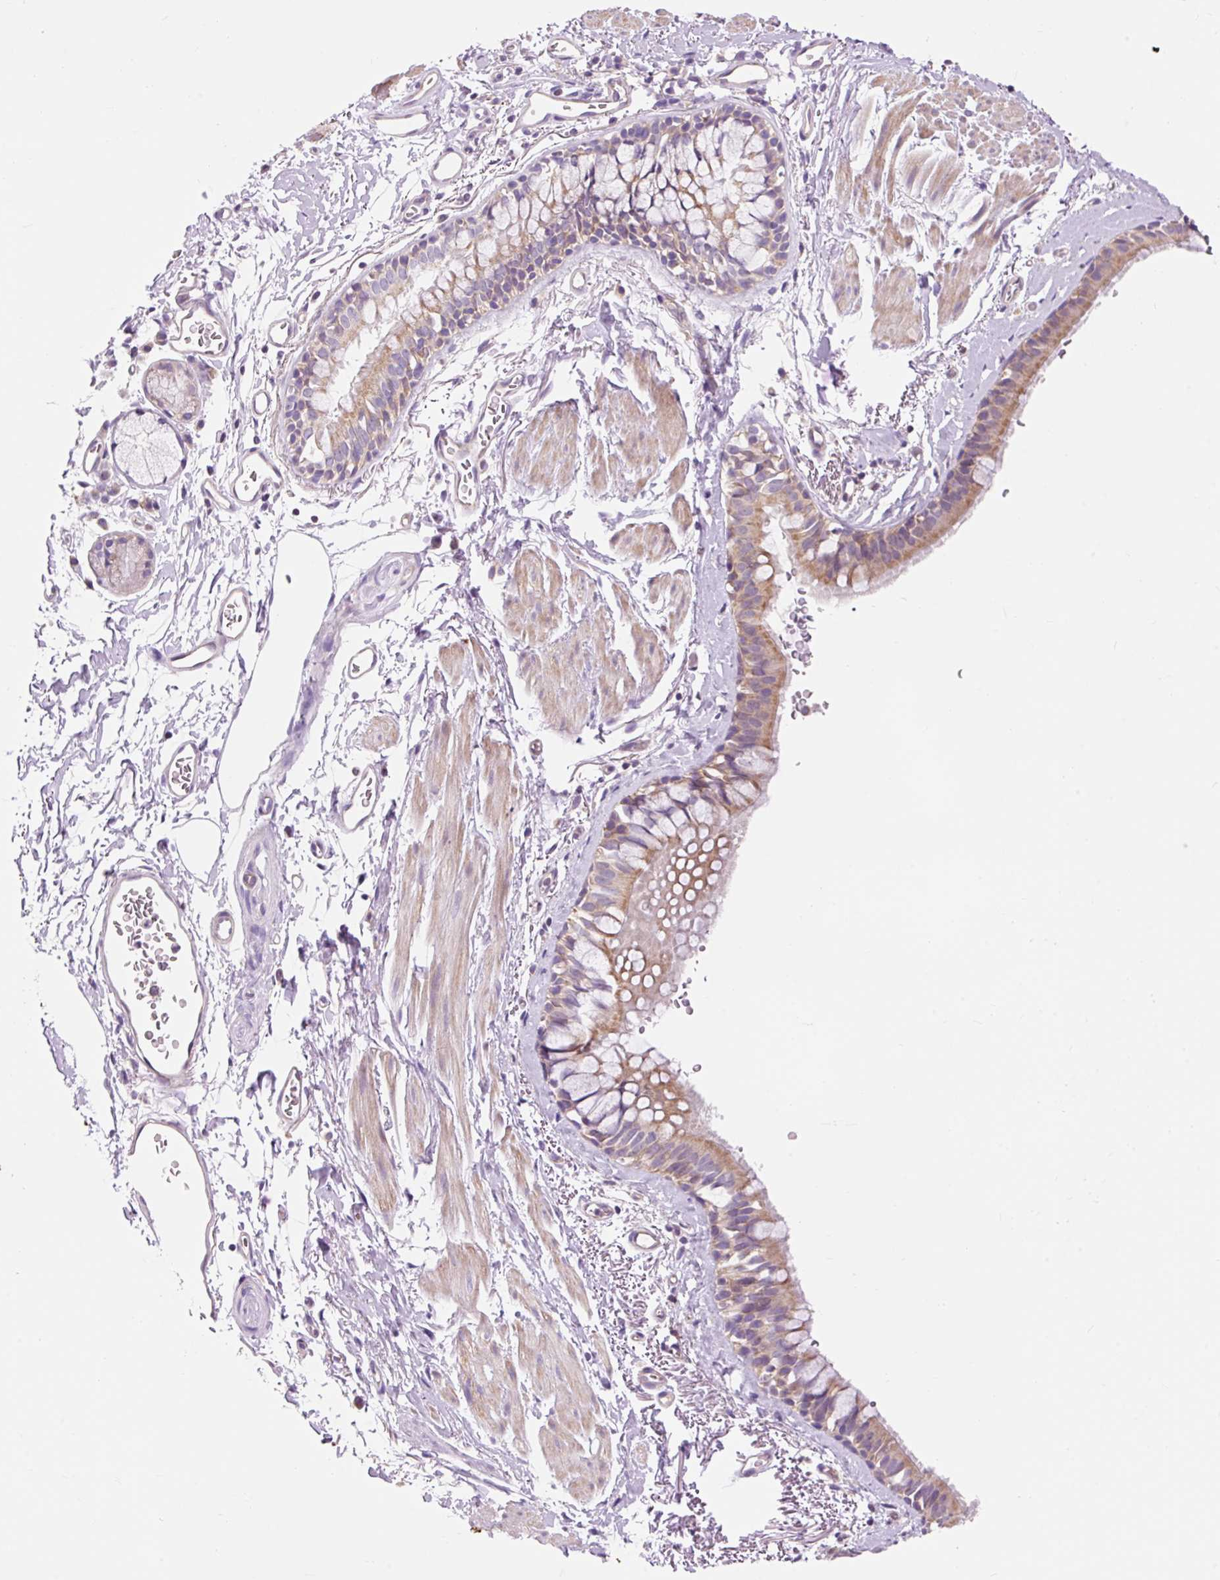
{"staining": {"intensity": "moderate", "quantity": "25%-75%", "location": "cytoplasmic/membranous"}, "tissue": "bronchus", "cell_type": "Respiratory epithelial cells", "image_type": "normal", "snomed": [{"axis": "morphology", "description": "Normal tissue, NOS"}, {"axis": "topography", "description": "Bronchus"}], "caption": "Moderate cytoplasmic/membranous staining for a protein is seen in approximately 25%-75% of respiratory epithelial cells of benign bronchus using immunohistochemistry.", "gene": "IMMT", "patient": {"sex": "male", "age": 67}}